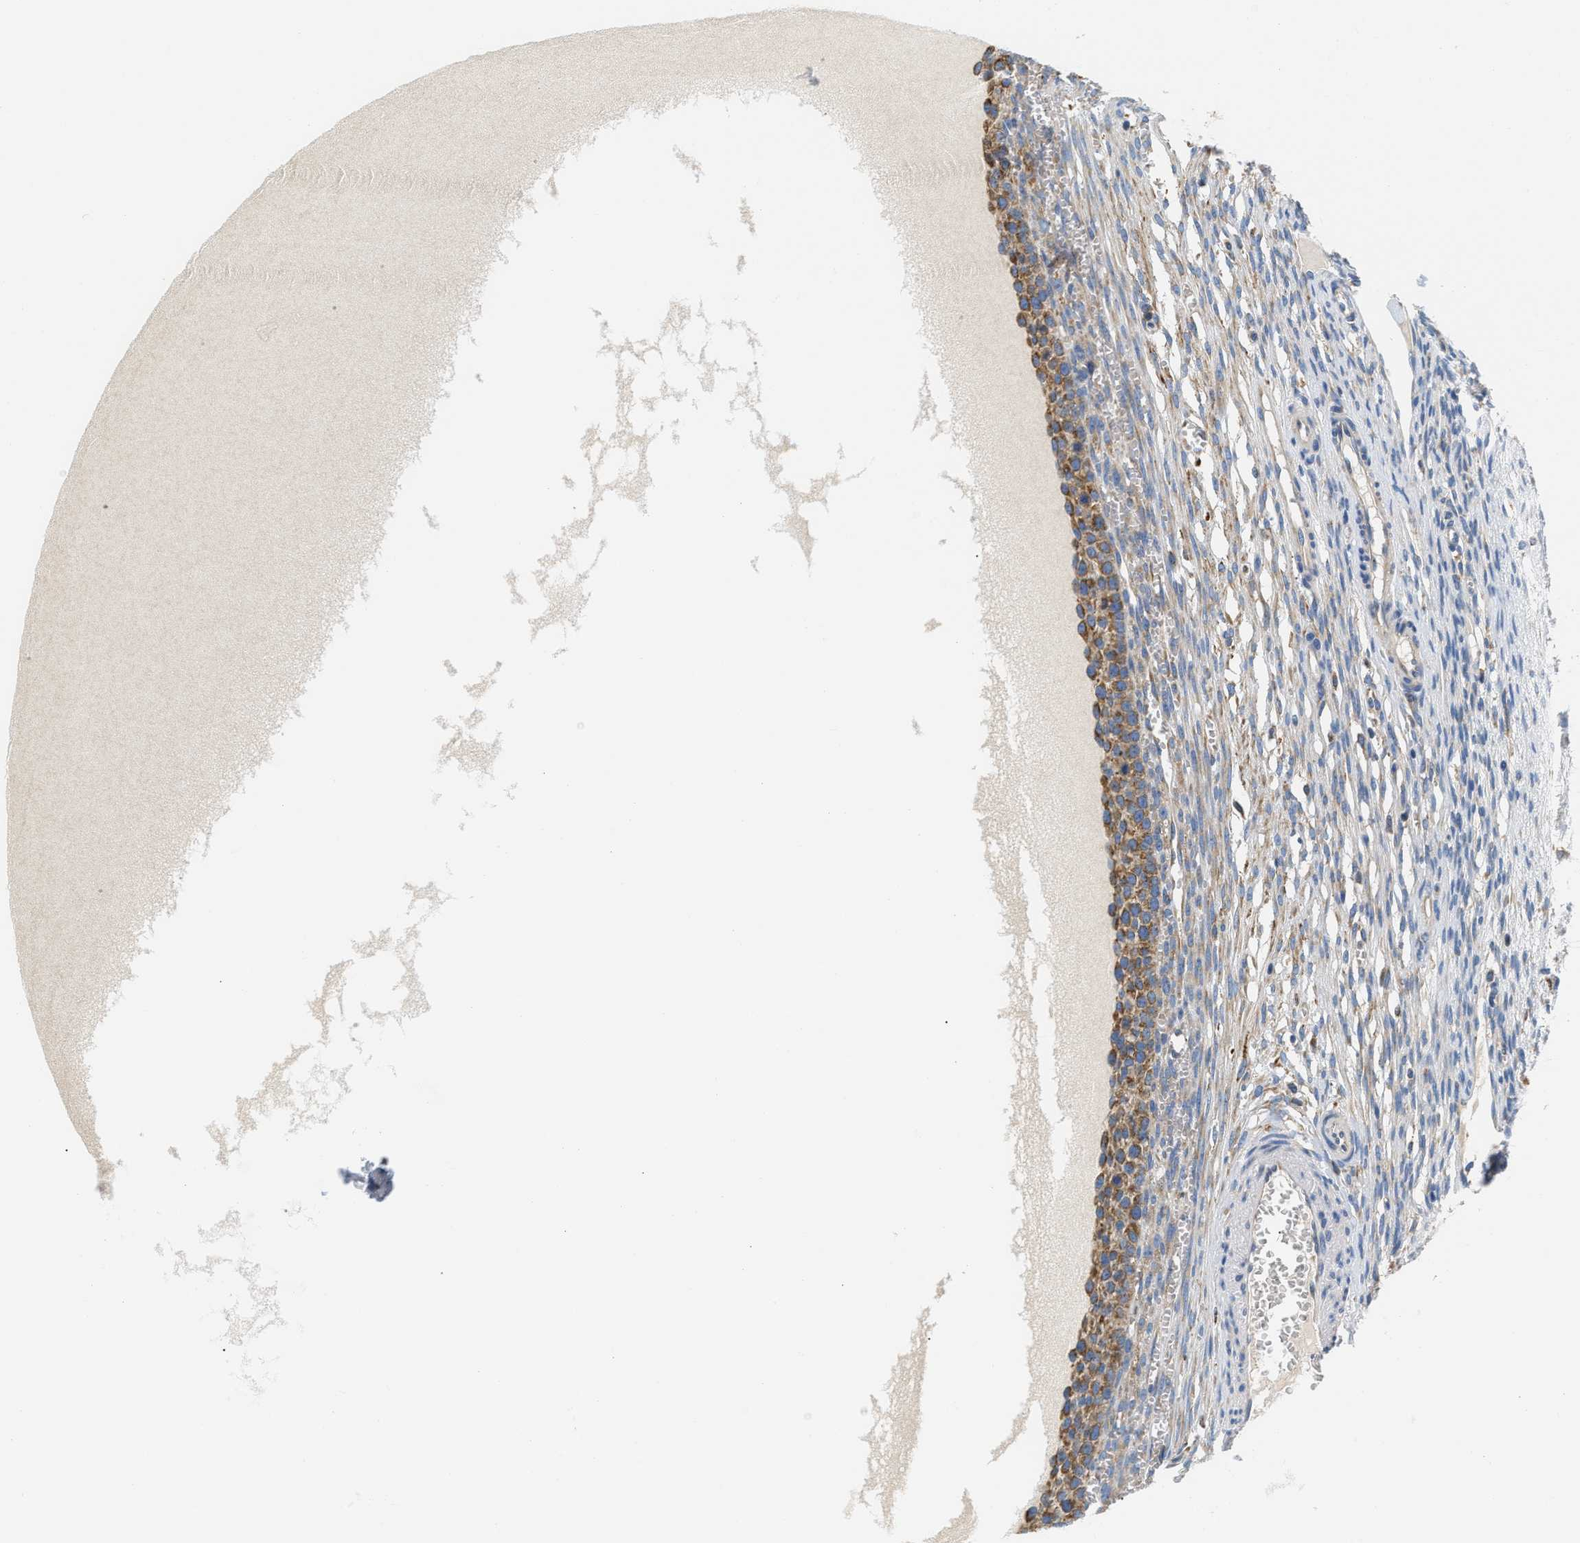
{"staining": {"intensity": "strong", "quantity": "25%-75%", "location": "cytoplasmic/membranous"}, "tissue": "ovary", "cell_type": "Follicle cells", "image_type": "normal", "snomed": [{"axis": "morphology", "description": "Normal tissue, NOS"}, {"axis": "topography", "description": "Ovary"}], "caption": "This histopathology image exhibits immunohistochemistry (IHC) staining of unremarkable human ovary, with high strong cytoplasmic/membranous expression in approximately 25%-75% of follicle cells.", "gene": "HDHD3", "patient": {"sex": "female", "age": 33}}